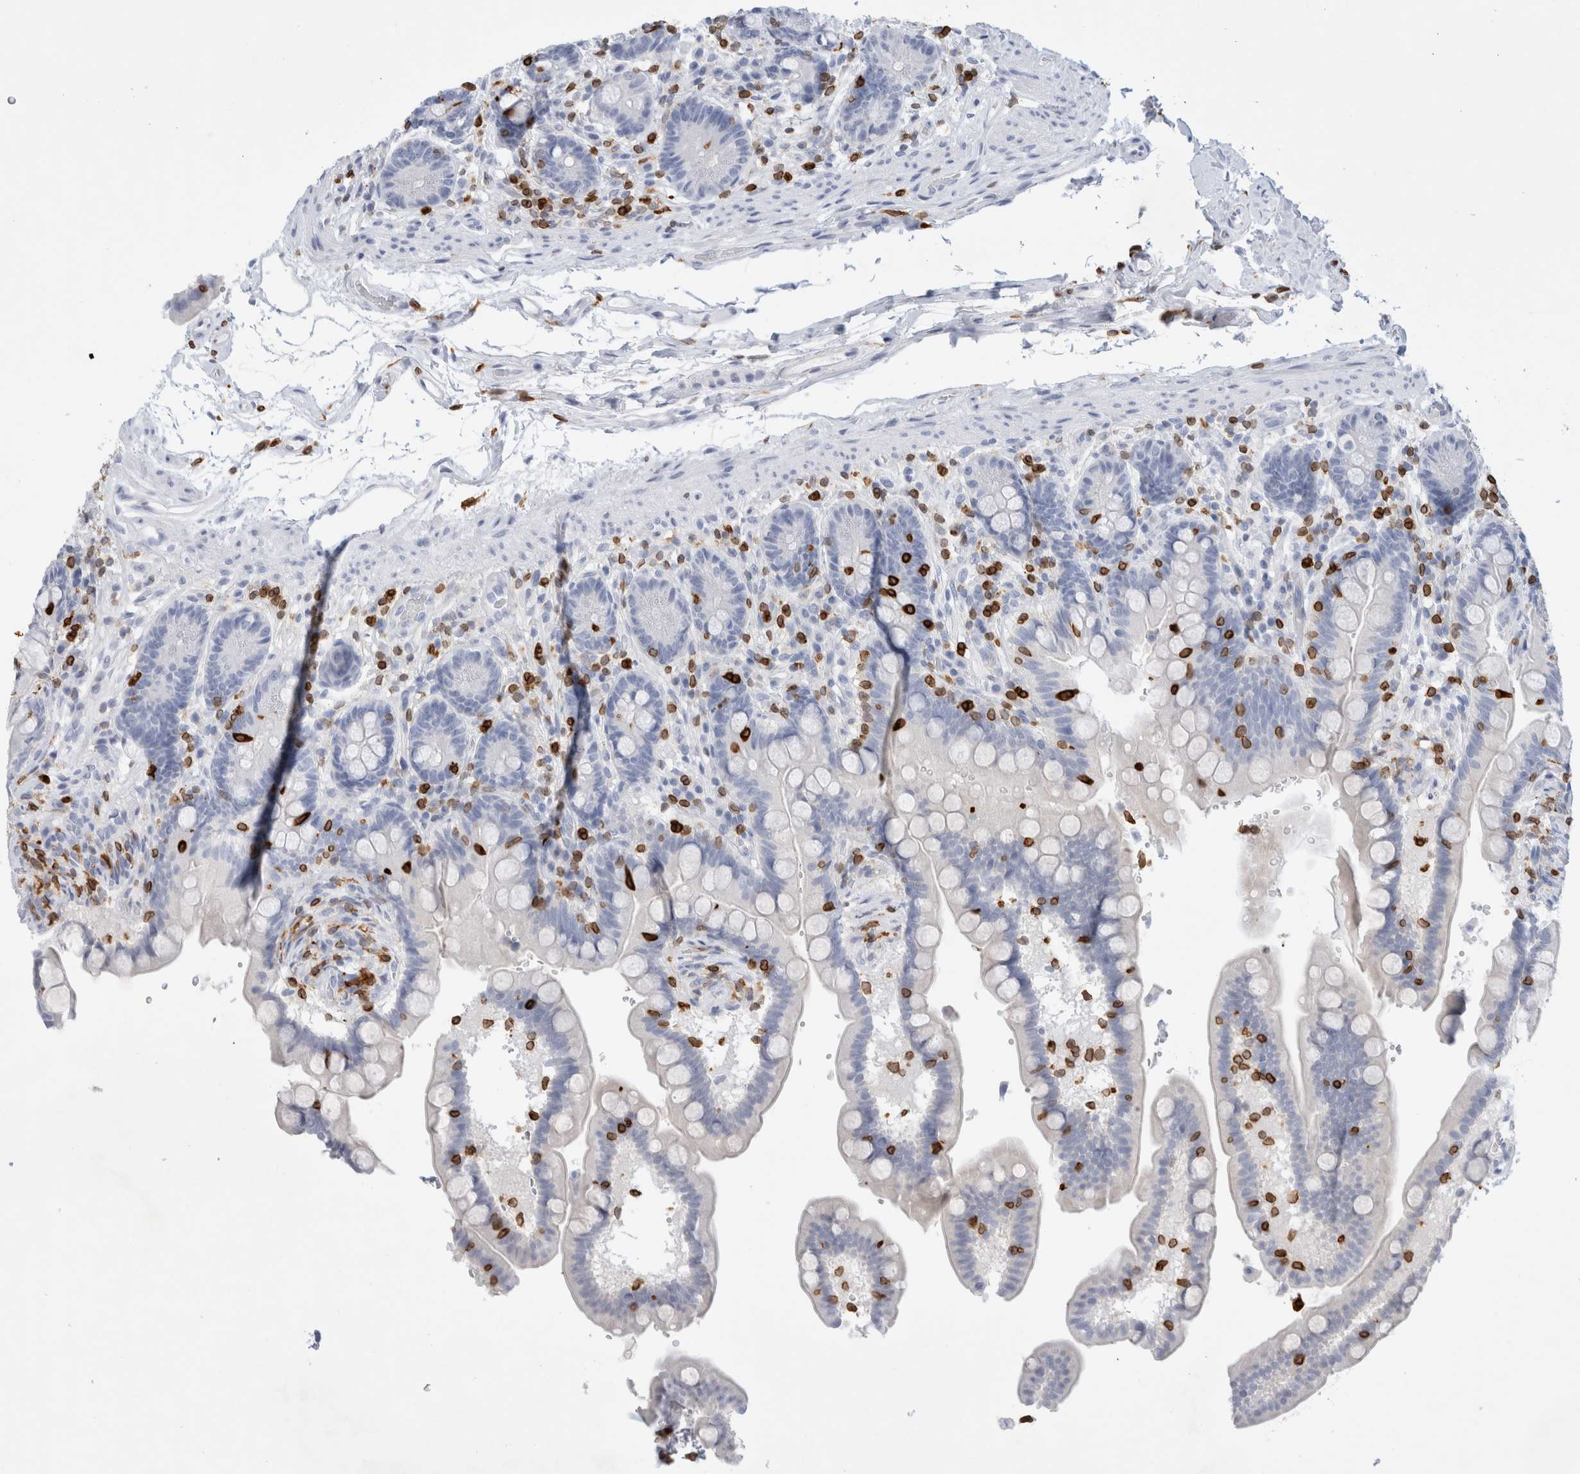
{"staining": {"intensity": "negative", "quantity": "none", "location": "none"}, "tissue": "colon", "cell_type": "Endothelial cells", "image_type": "normal", "snomed": [{"axis": "morphology", "description": "Normal tissue, NOS"}, {"axis": "topography", "description": "Smooth muscle"}, {"axis": "topography", "description": "Colon"}], "caption": "Immunohistochemistry (IHC) micrograph of normal colon stained for a protein (brown), which shows no staining in endothelial cells.", "gene": "ALOX5AP", "patient": {"sex": "male", "age": 73}}